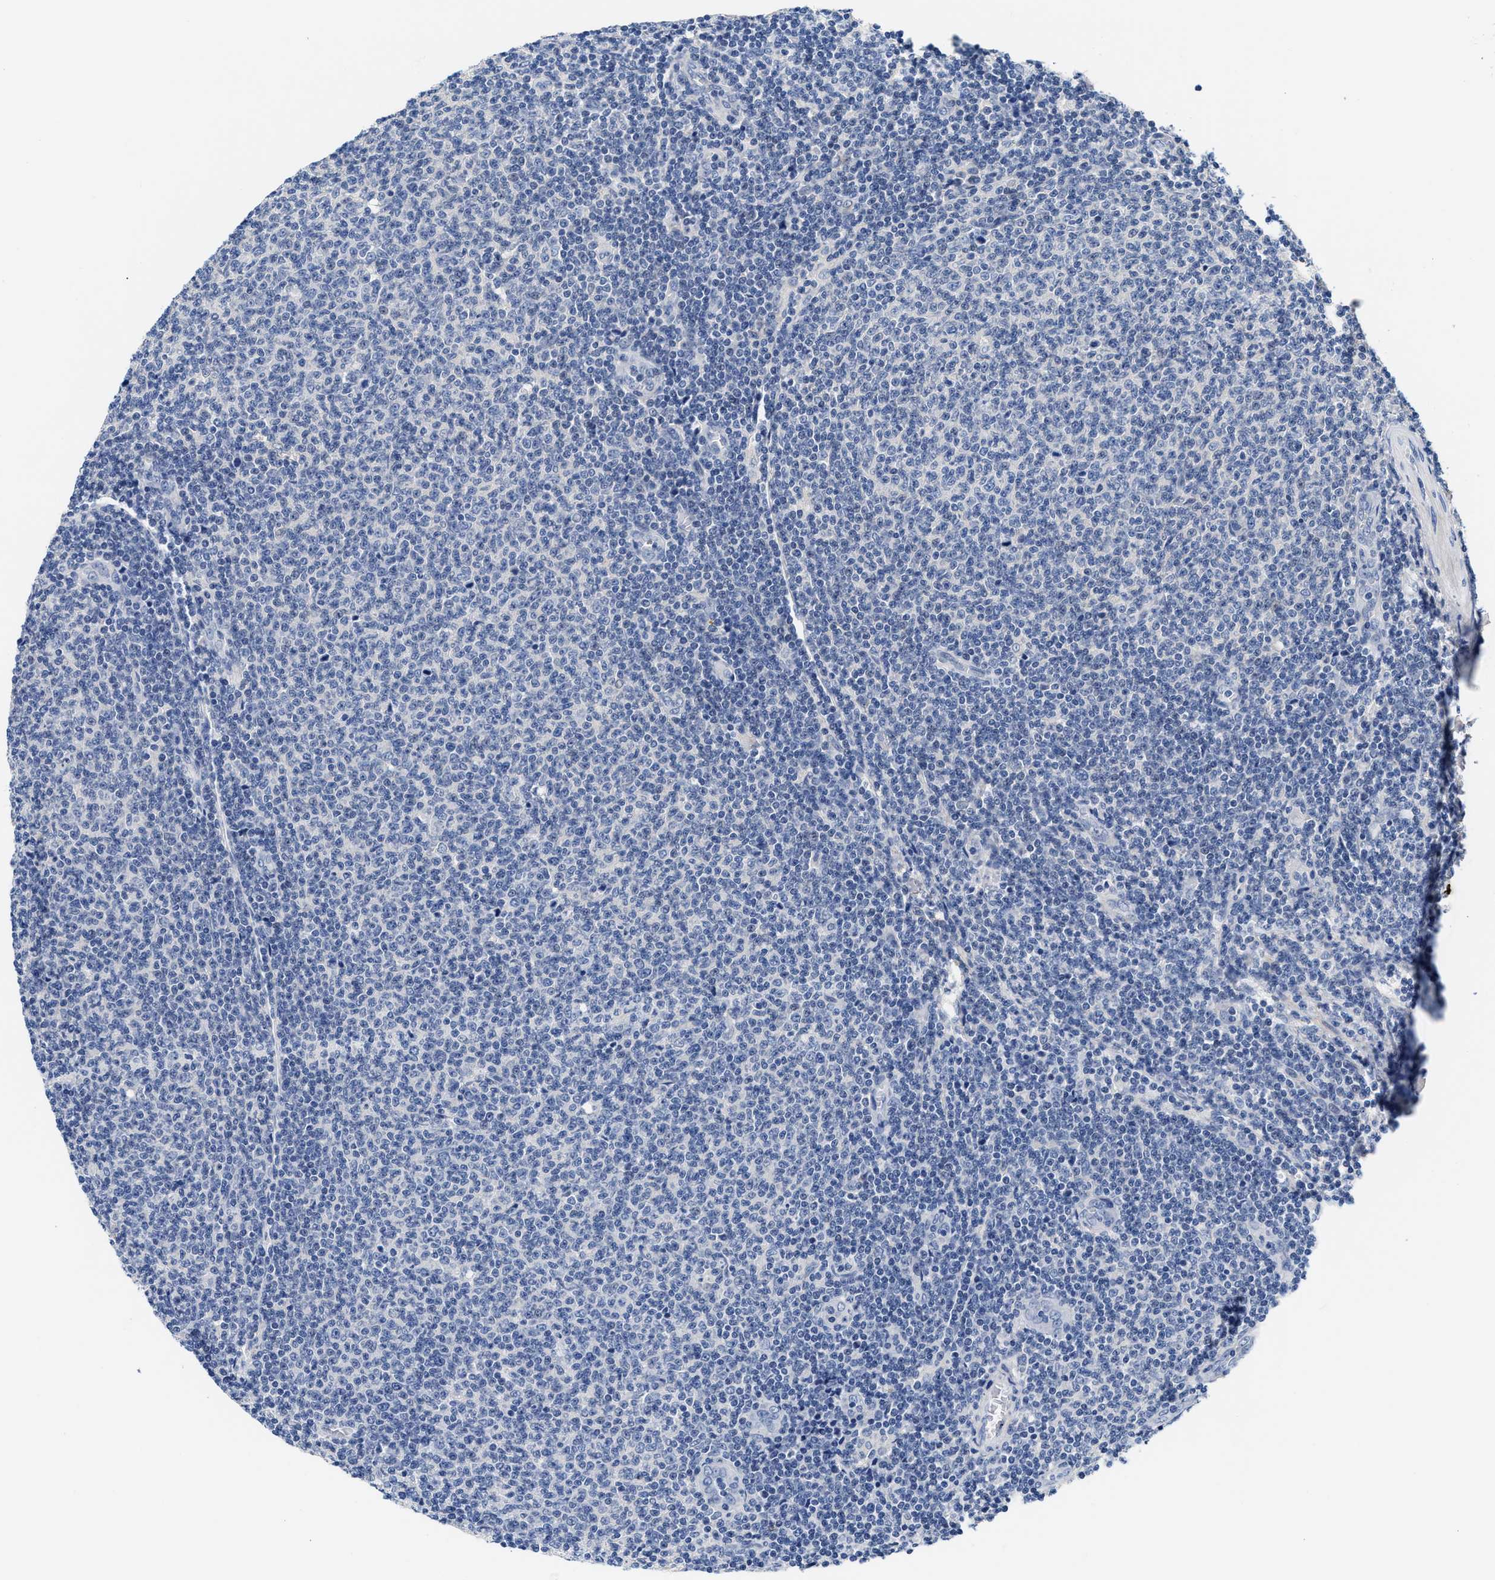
{"staining": {"intensity": "negative", "quantity": "none", "location": "none"}, "tissue": "lymphoma", "cell_type": "Tumor cells", "image_type": "cancer", "snomed": [{"axis": "morphology", "description": "Malignant lymphoma, non-Hodgkin's type, Low grade"}, {"axis": "topography", "description": "Lymph node"}], "caption": "Low-grade malignant lymphoma, non-Hodgkin's type stained for a protein using IHC demonstrates no positivity tumor cells.", "gene": "ACTL7B", "patient": {"sex": "male", "age": 66}}